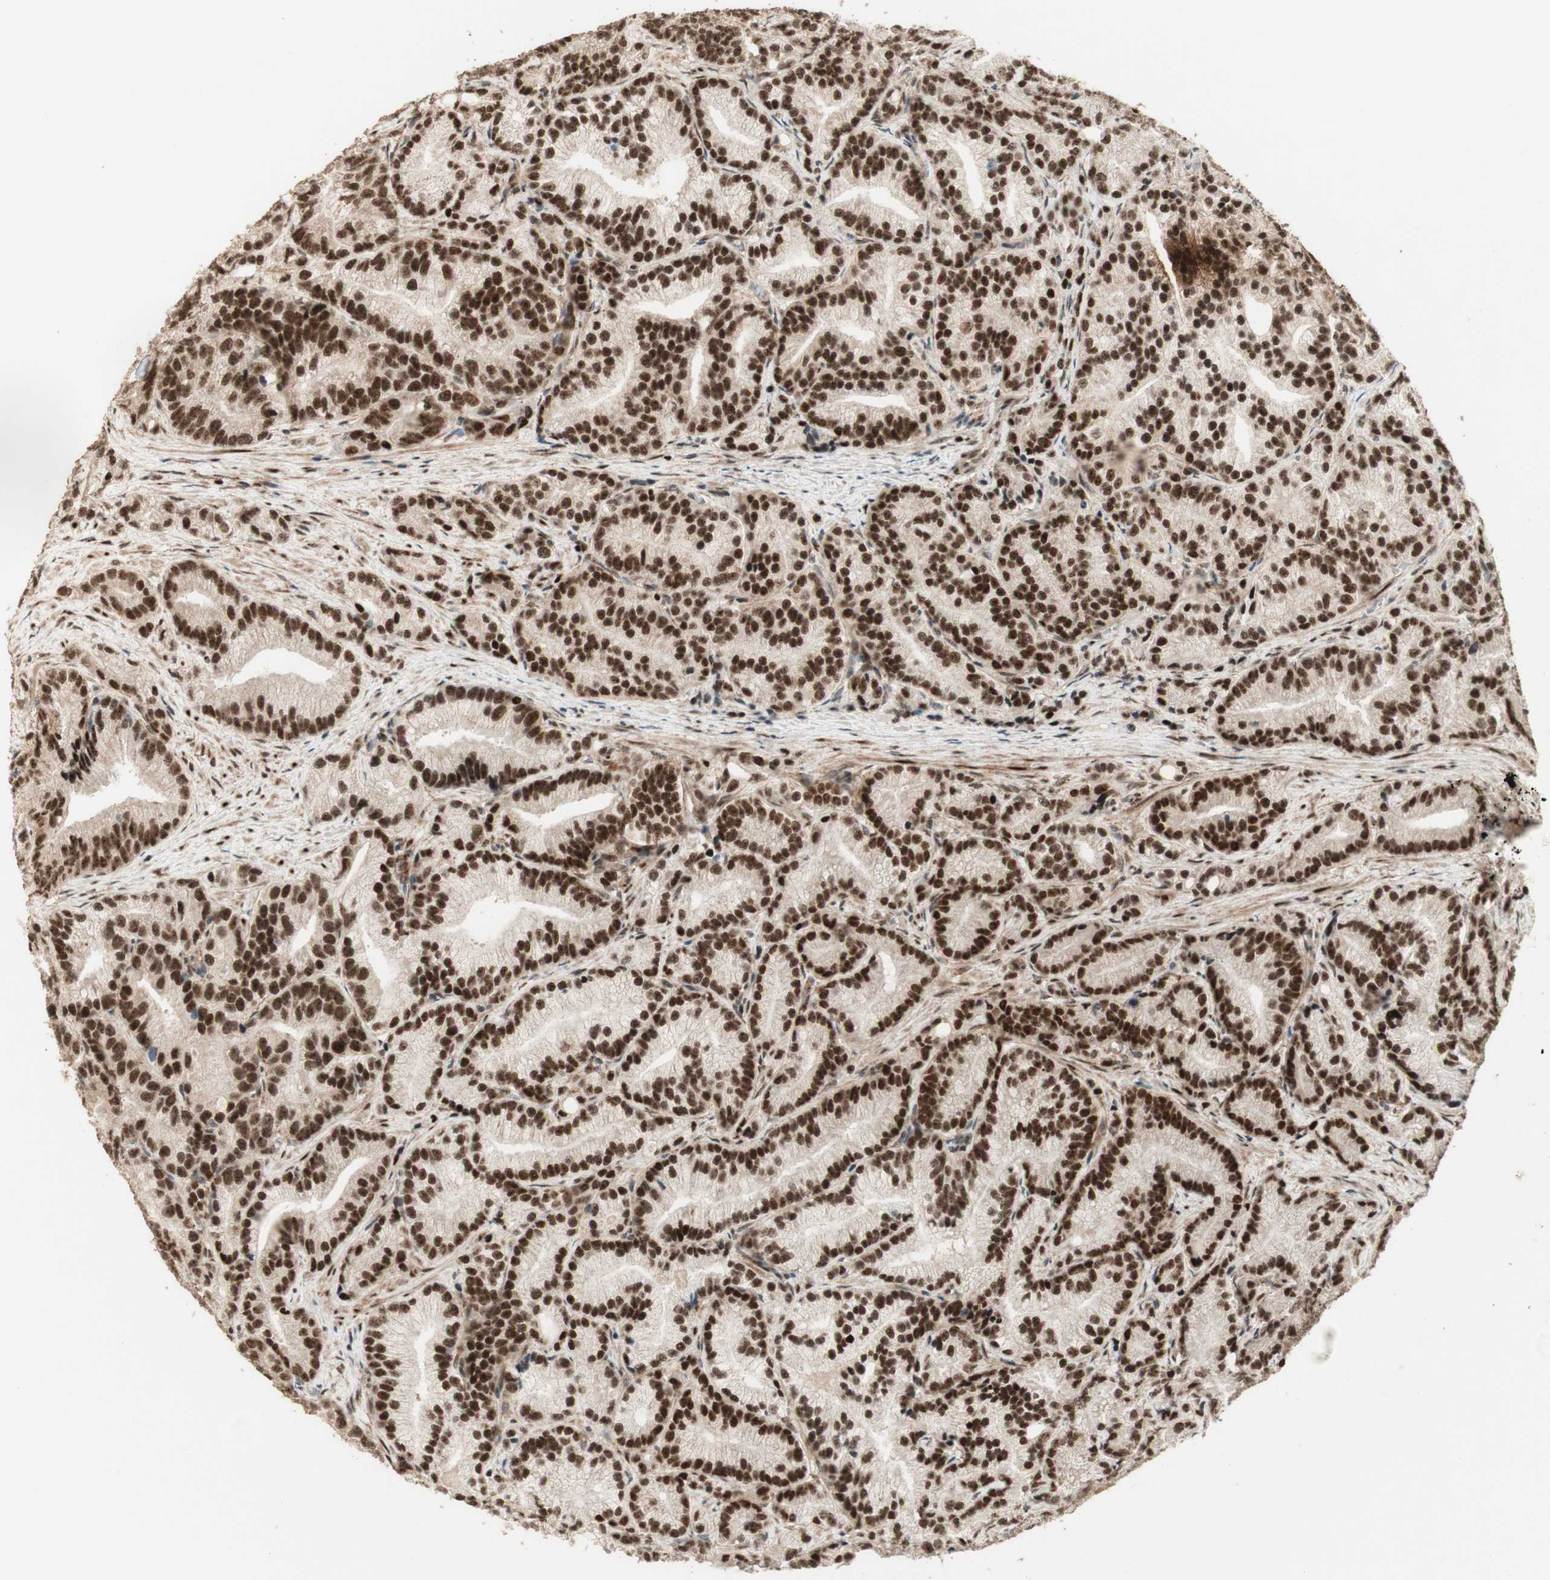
{"staining": {"intensity": "strong", "quantity": ">75%", "location": "nuclear"}, "tissue": "prostate cancer", "cell_type": "Tumor cells", "image_type": "cancer", "snomed": [{"axis": "morphology", "description": "Adenocarcinoma, Low grade"}, {"axis": "topography", "description": "Prostate"}], "caption": "A histopathology image of human prostate cancer (adenocarcinoma (low-grade)) stained for a protein displays strong nuclear brown staining in tumor cells.", "gene": "FOXP1", "patient": {"sex": "male", "age": 89}}